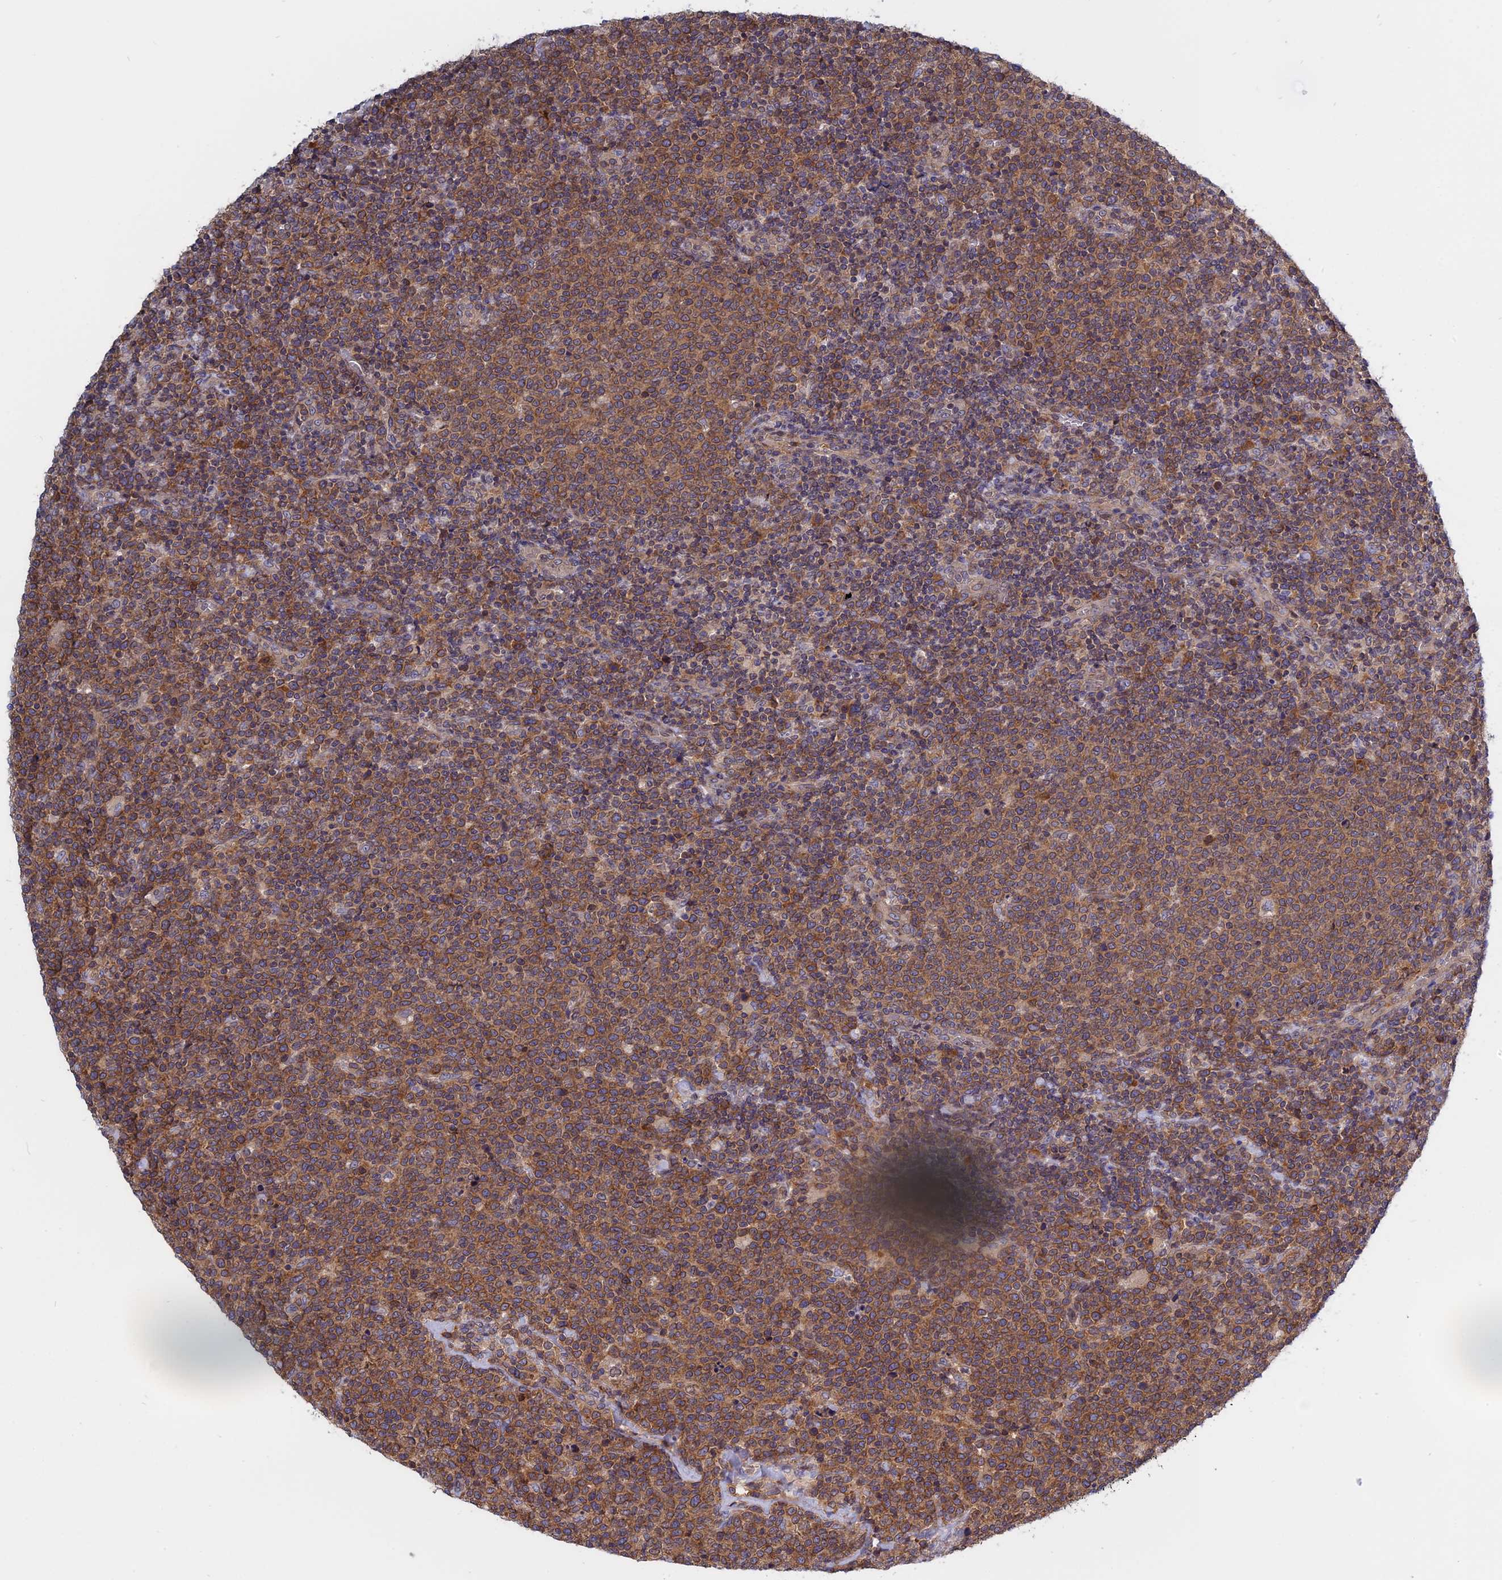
{"staining": {"intensity": "weak", "quantity": ">75%", "location": "cytoplasmic/membranous"}, "tissue": "lymphoma", "cell_type": "Tumor cells", "image_type": "cancer", "snomed": [{"axis": "morphology", "description": "Malignant lymphoma, non-Hodgkin's type, High grade"}, {"axis": "topography", "description": "Lymph node"}], "caption": "This is a histology image of IHC staining of high-grade malignant lymphoma, non-Hodgkin's type, which shows weak positivity in the cytoplasmic/membranous of tumor cells.", "gene": "NAA10", "patient": {"sex": "male", "age": 61}}